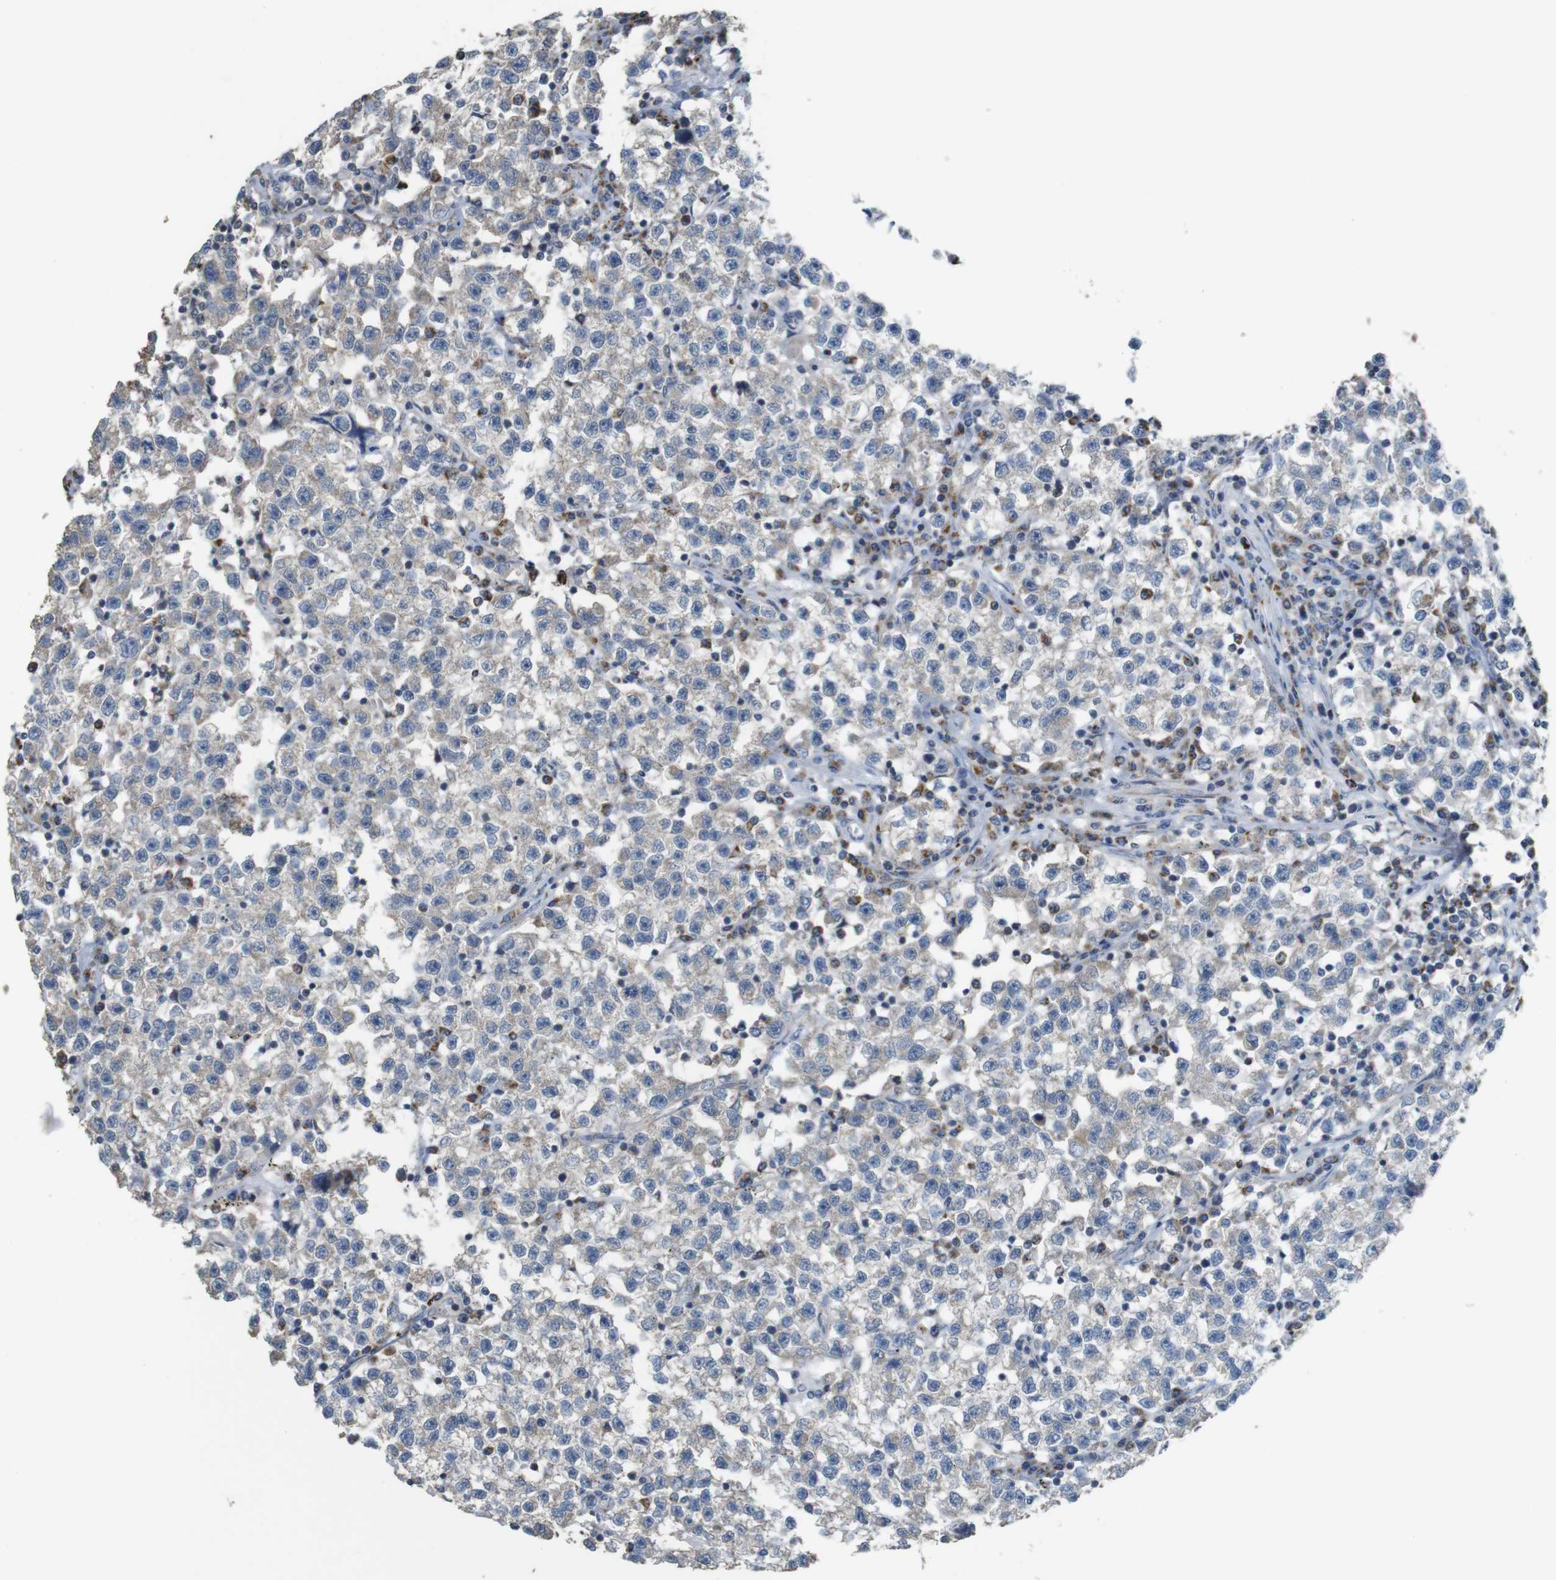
{"staining": {"intensity": "negative", "quantity": "none", "location": "none"}, "tissue": "testis cancer", "cell_type": "Tumor cells", "image_type": "cancer", "snomed": [{"axis": "morphology", "description": "Seminoma, NOS"}, {"axis": "topography", "description": "Testis"}], "caption": "IHC image of neoplastic tissue: human testis cancer (seminoma) stained with DAB (3,3'-diaminobenzidine) displays no significant protein expression in tumor cells.", "gene": "CALHM2", "patient": {"sex": "male", "age": 22}}